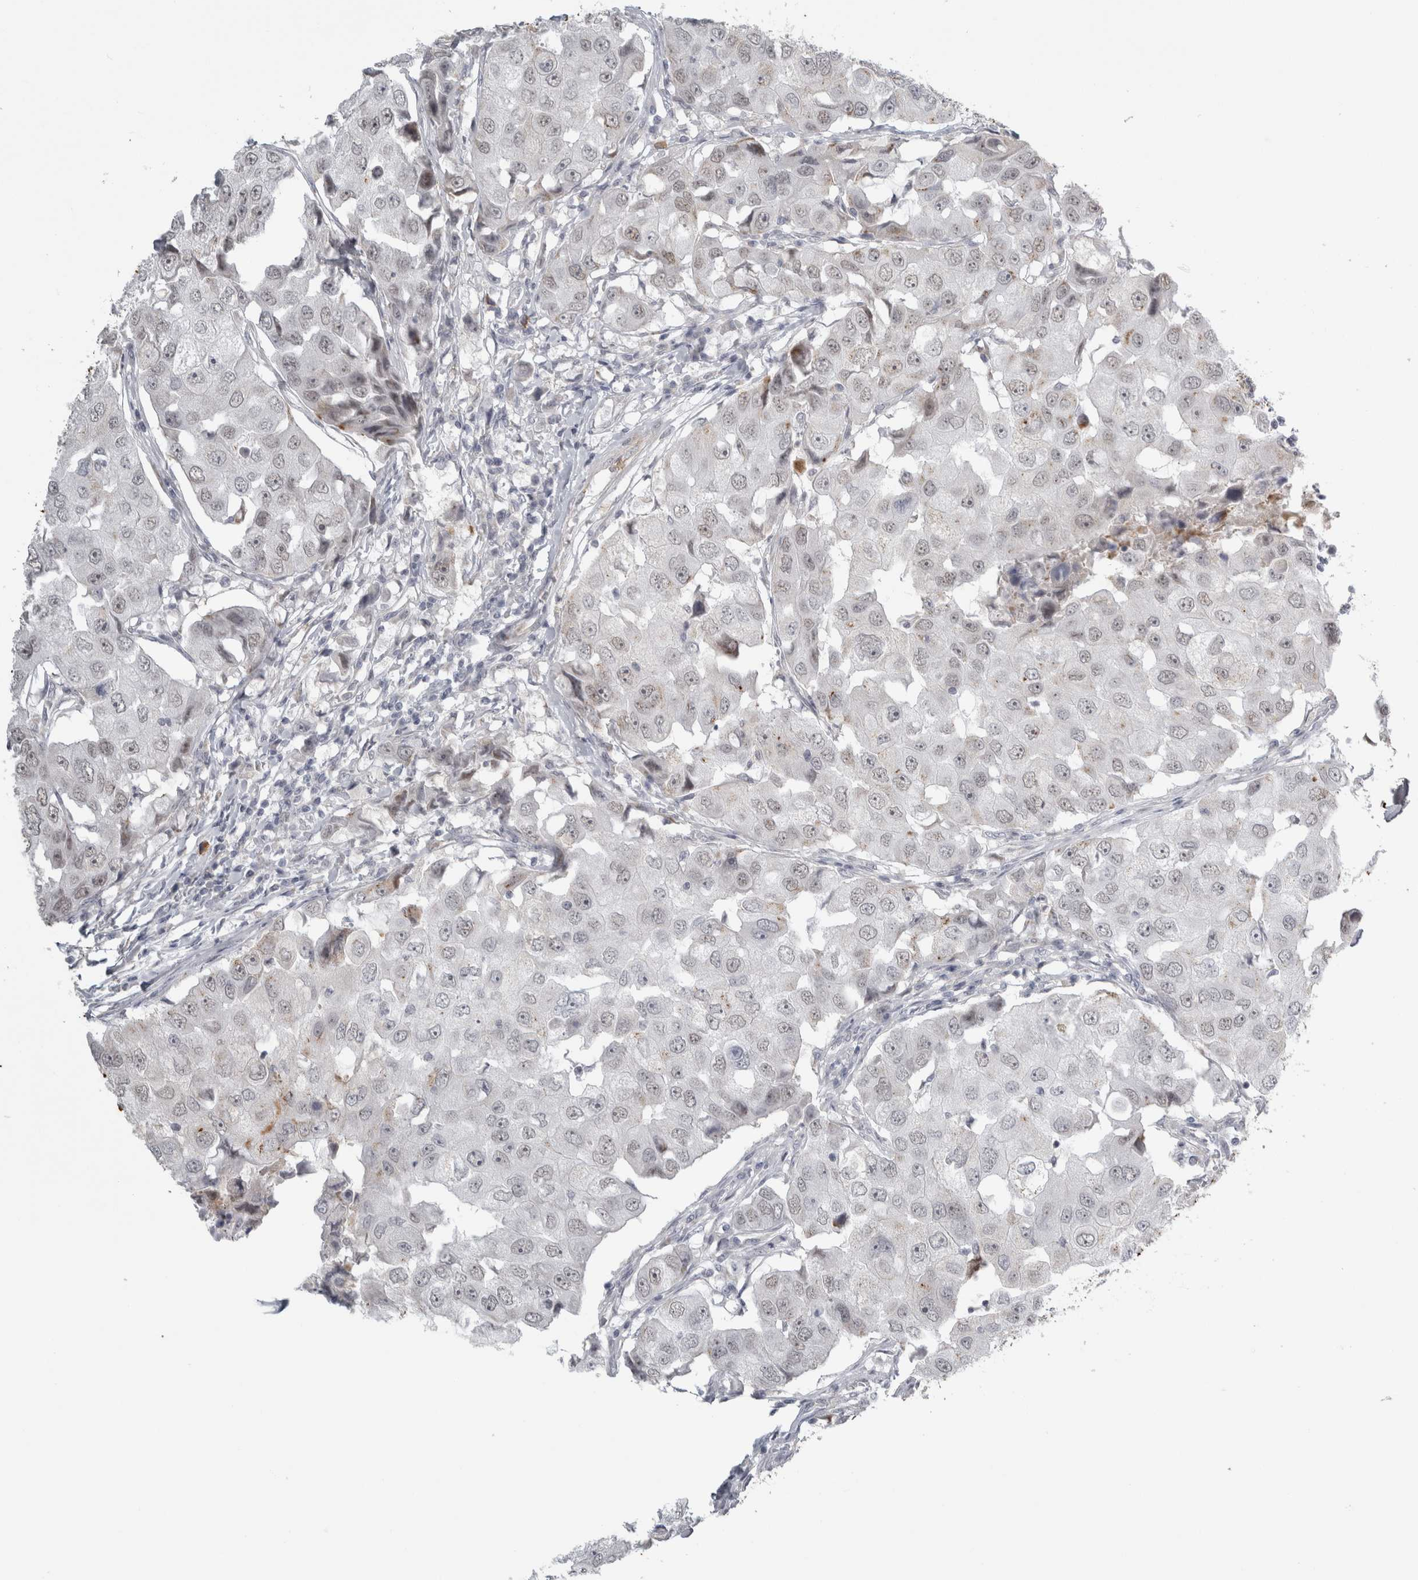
{"staining": {"intensity": "negative", "quantity": "none", "location": "none"}, "tissue": "breast cancer", "cell_type": "Tumor cells", "image_type": "cancer", "snomed": [{"axis": "morphology", "description": "Duct carcinoma"}, {"axis": "topography", "description": "Breast"}], "caption": "Protein analysis of breast cancer (intraductal carcinoma) shows no significant positivity in tumor cells.", "gene": "PLIN1", "patient": {"sex": "female", "age": 27}}